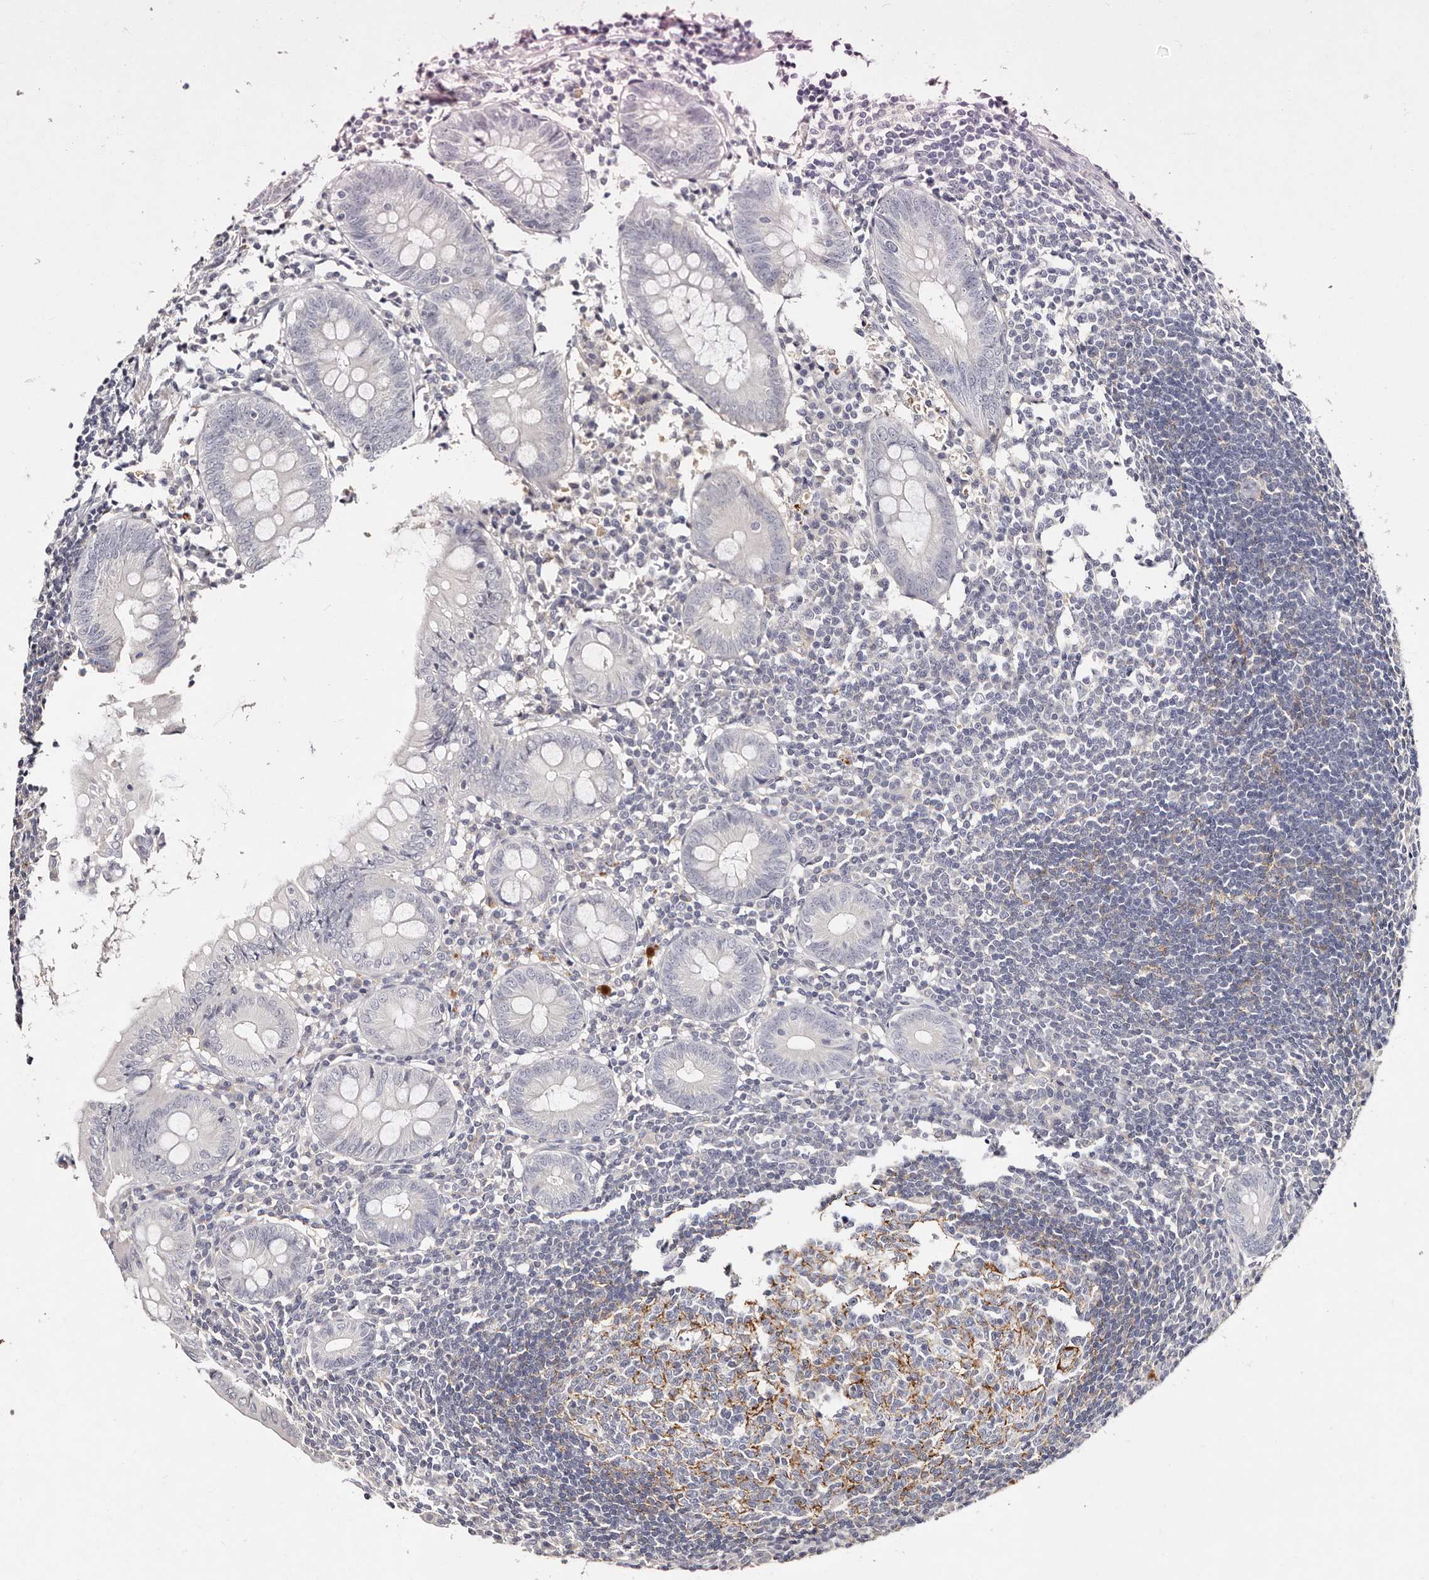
{"staining": {"intensity": "negative", "quantity": "none", "location": "none"}, "tissue": "appendix", "cell_type": "Glandular cells", "image_type": "normal", "snomed": [{"axis": "morphology", "description": "Normal tissue, NOS"}, {"axis": "topography", "description": "Appendix"}], "caption": "This is an immunohistochemistry (IHC) micrograph of benign human appendix. There is no positivity in glandular cells.", "gene": "MRPS33", "patient": {"sex": "female", "age": 54}}